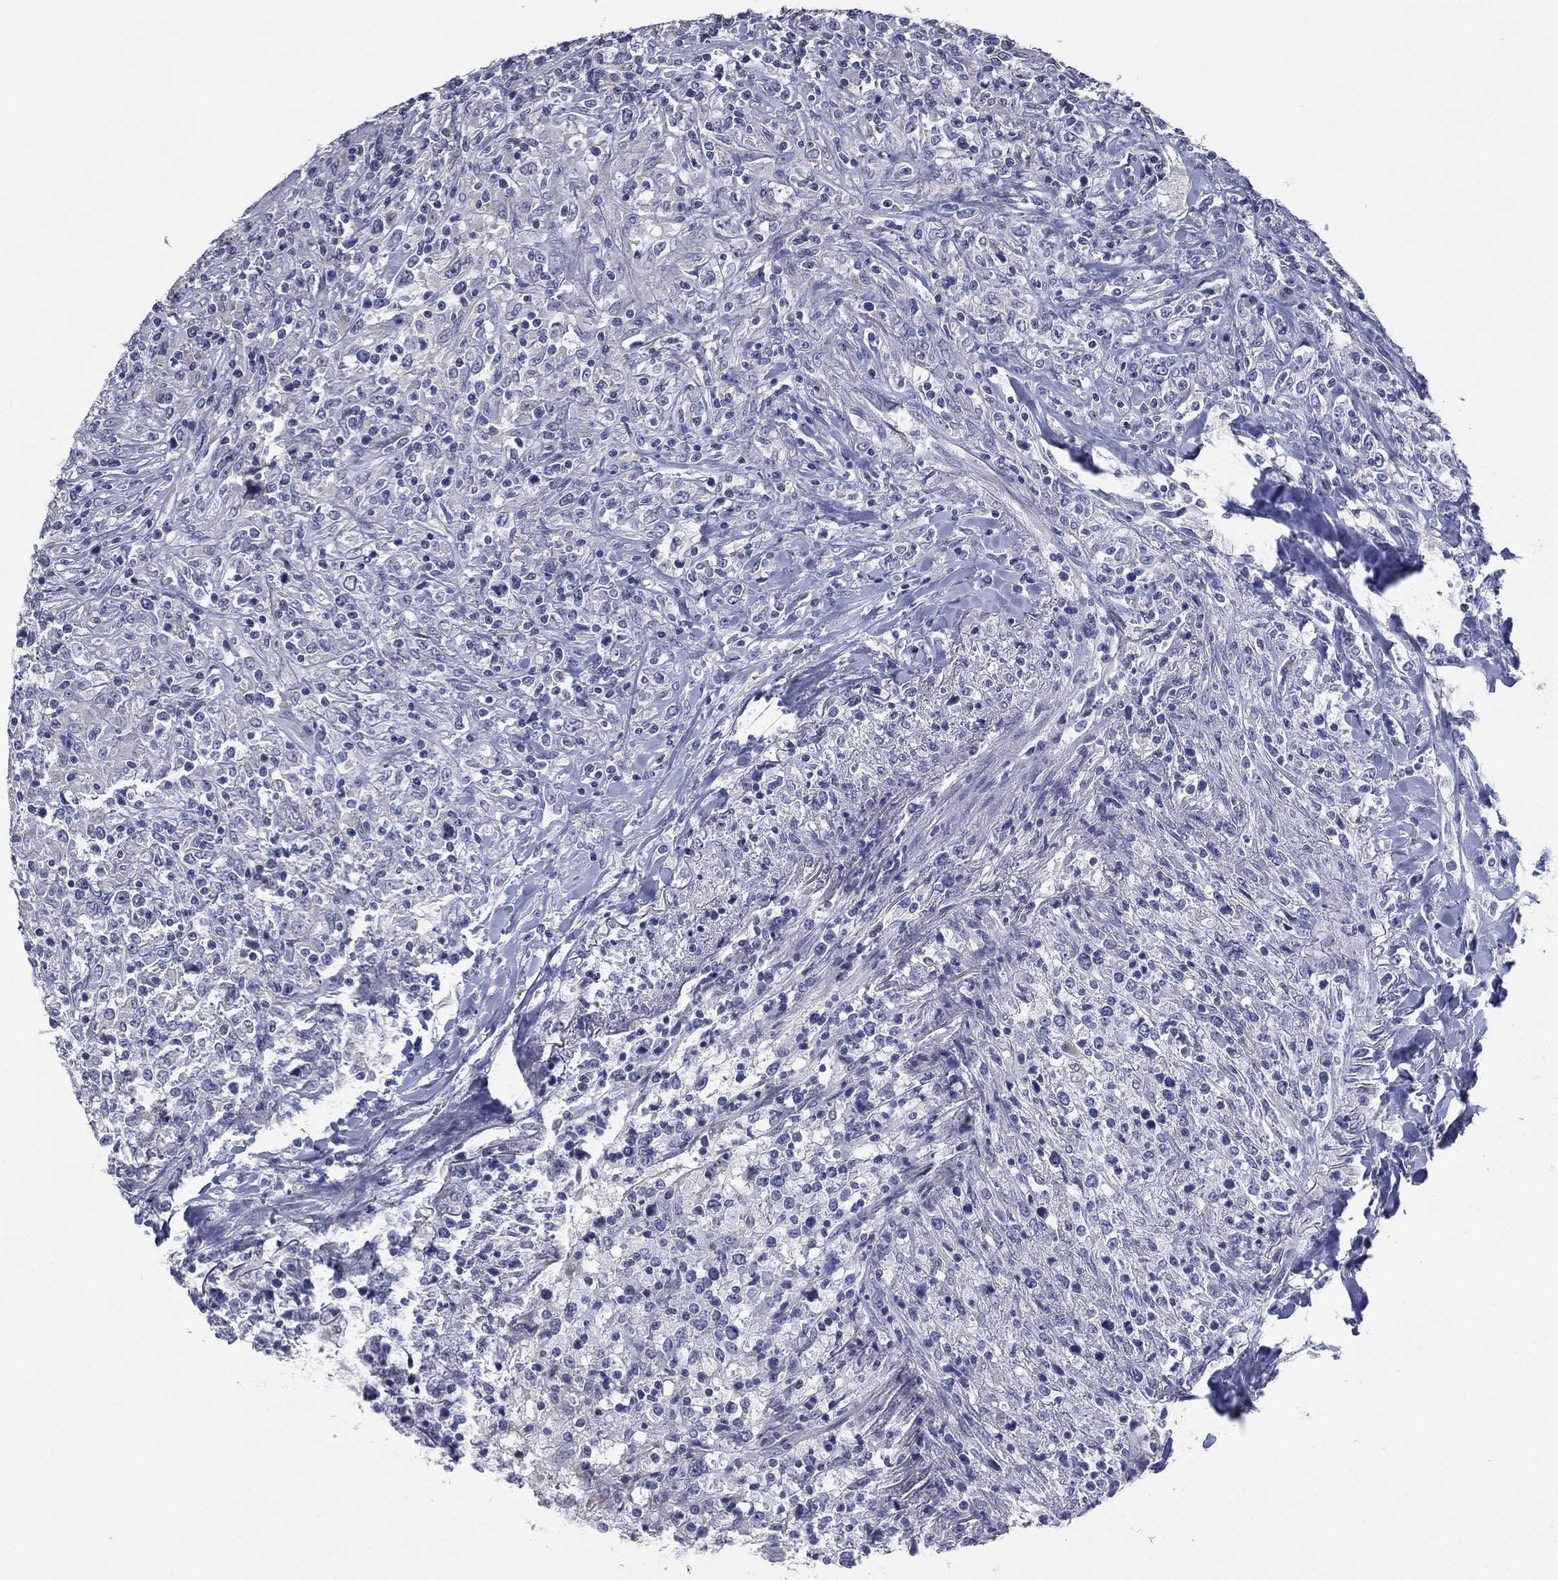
{"staining": {"intensity": "negative", "quantity": "none", "location": "none"}, "tissue": "lymphoma", "cell_type": "Tumor cells", "image_type": "cancer", "snomed": [{"axis": "morphology", "description": "Malignant lymphoma, non-Hodgkin's type, High grade"}, {"axis": "topography", "description": "Lung"}], "caption": "The micrograph displays no significant positivity in tumor cells of lymphoma. Brightfield microscopy of immunohistochemistry (IHC) stained with DAB (3,3'-diaminobenzidine) (brown) and hematoxylin (blue), captured at high magnification.", "gene": "KRT35", "patient": {"sex": "male", "age": 79}}